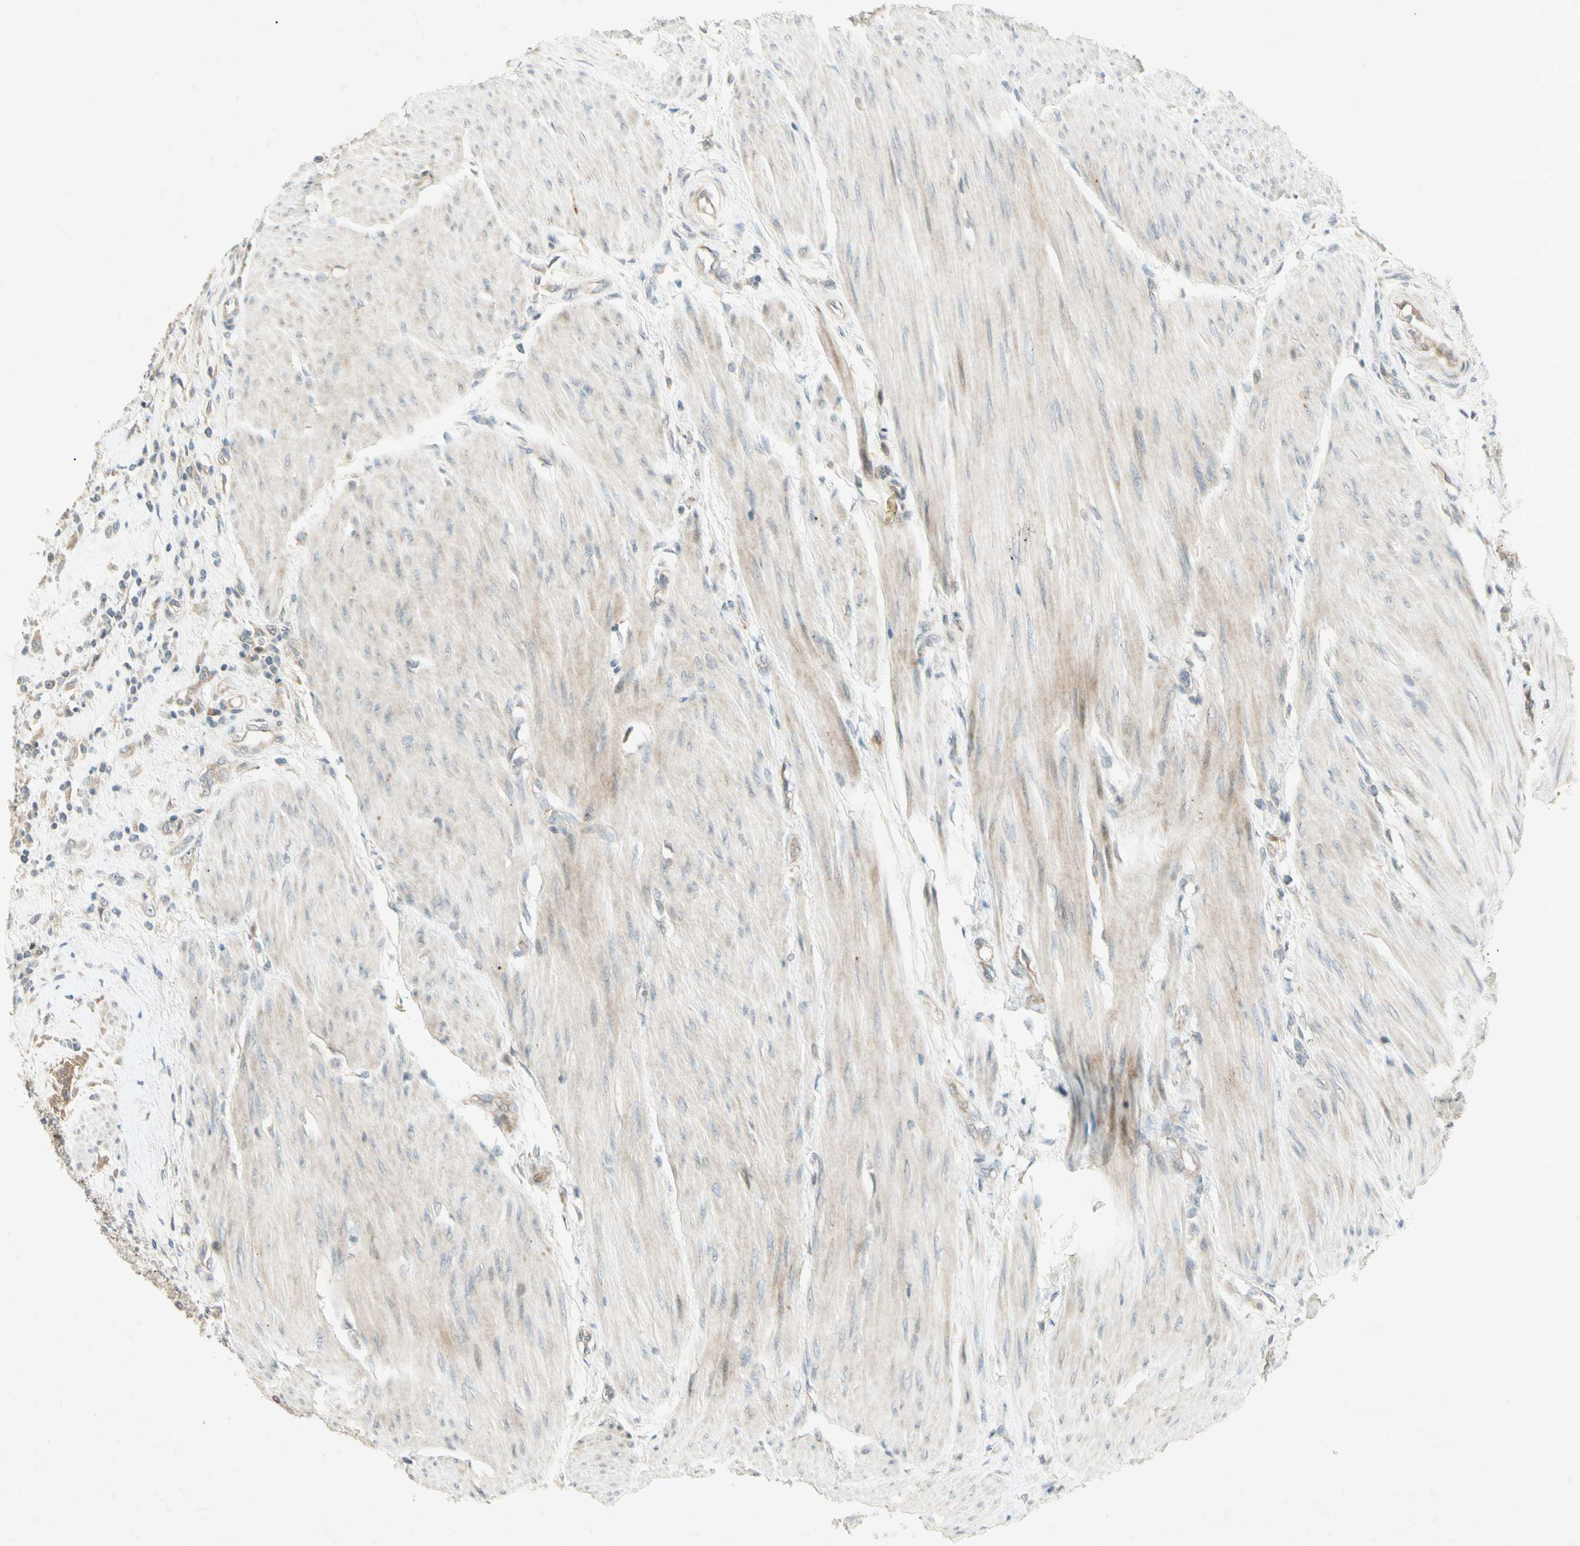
{"staining": {"intensity": "weak", "quantity": "25%-75%", "location": "cytoplasmic/membranous"}, "tissue": "urothelial cancer", "cell_type": "Tumor cells", "image_type": "cancer", "snomed": [{"axis": "morphology", "description": "Urothelial carcinoma, High grade"}, {"axis": "topography", "description": "Urinary bladder"}], "caption": "Human urothelial carcinoma (high-grade) stained for a protein (brown) exhibits weak cytoplasmic/membranous positive staining in about 25%-75% of tumor cells.", "gene": "ETF1", "patient": {"sex": "male", "age": 35}}